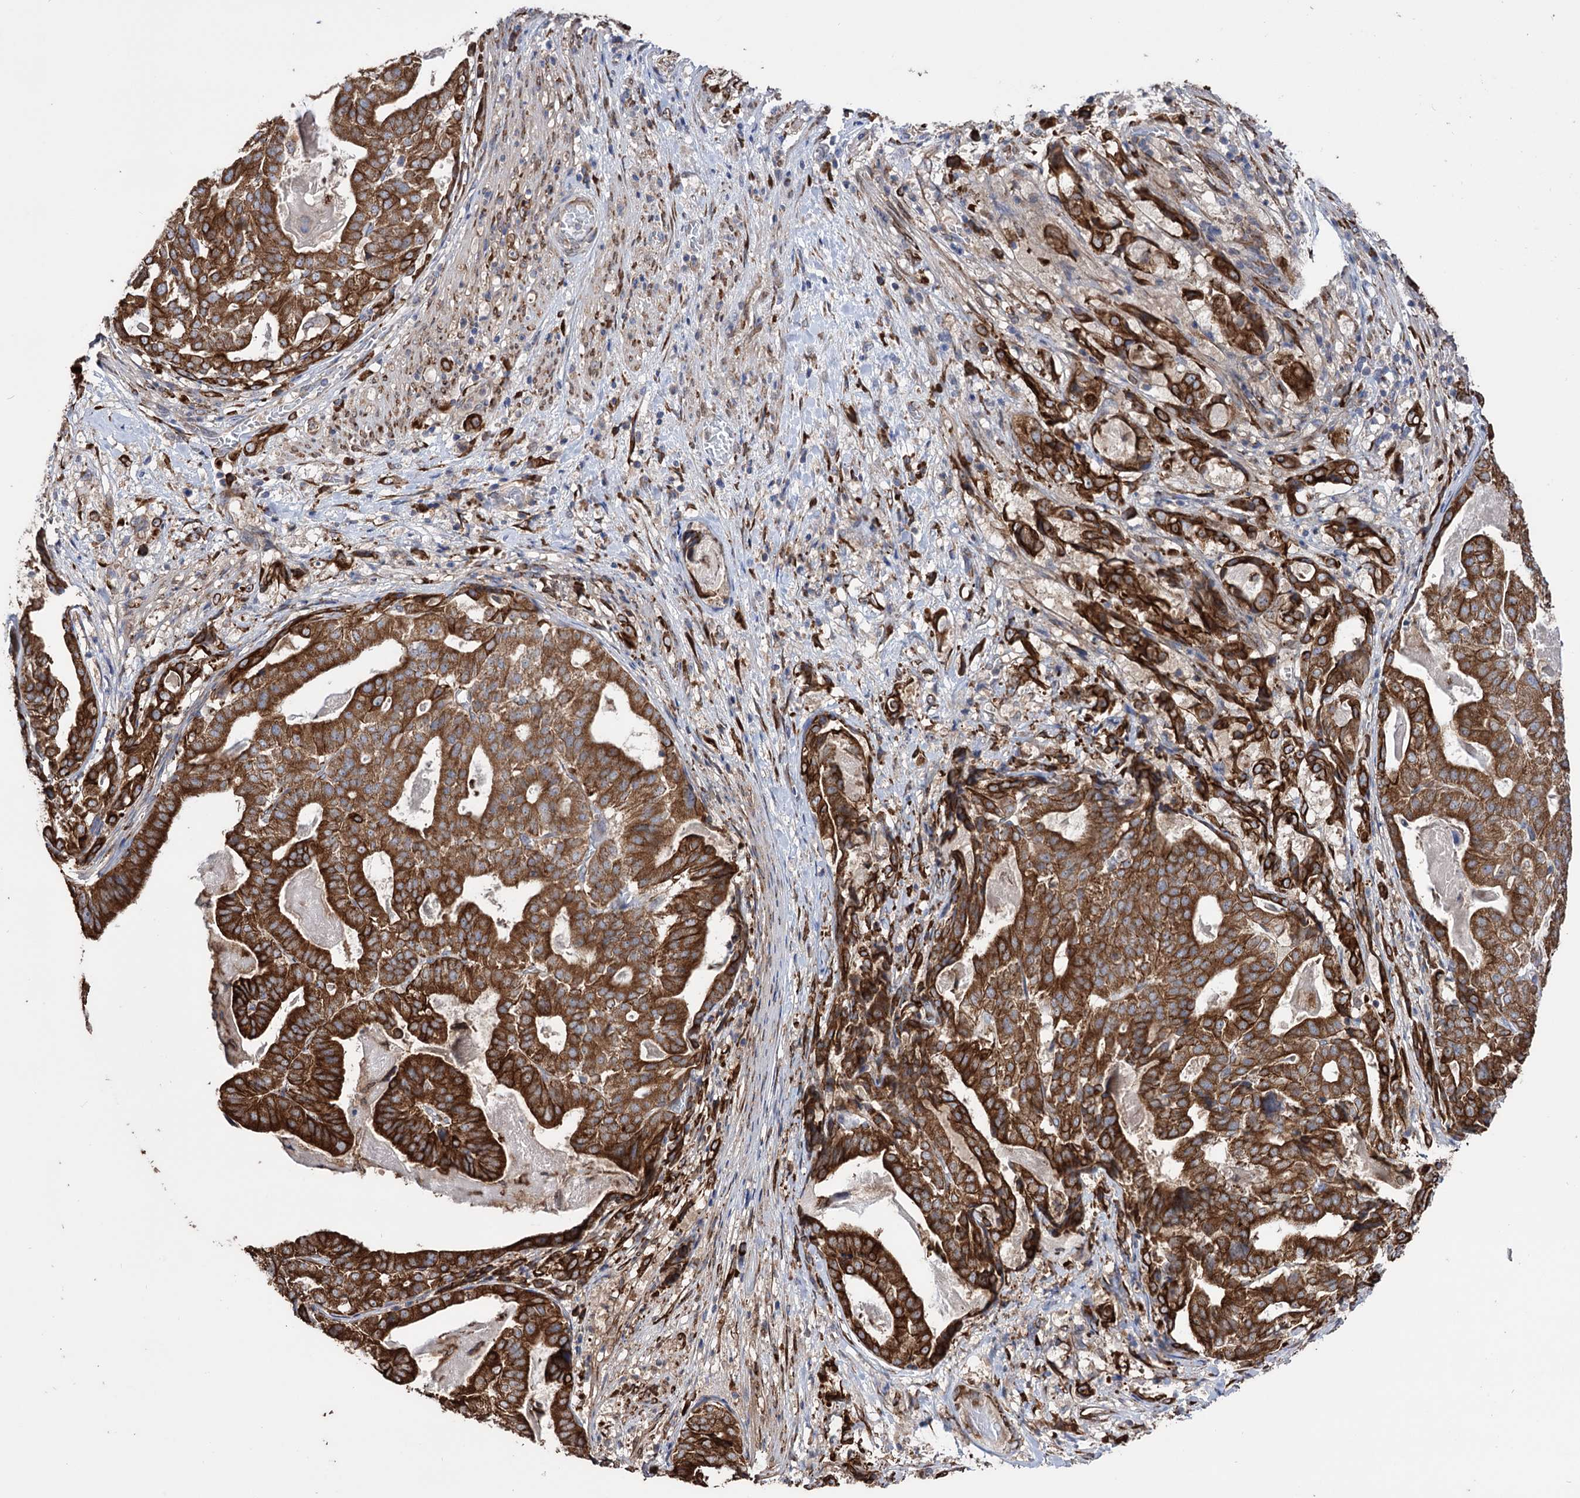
{"staining": {"intensity": "strong", "quantity": ">75%", "location": "cytoplasmic/membranous"}, "tissue": "stomach cancer", "cell_type": "Tumor cells", "image_type": "cancer", "snomed": [{"axis": "morphology", "description": "Adenocarcinoma, NOS"}, {"axis": "topography", "description": "Stomach"}], "caption": "Protein expression analysis of stomach cancer (adenocarcinoma) displays strong cytoplasmic/membranous positivity in approximately >75% of tumor cells. Nuclei are stained in blue.", "gene": "CDAN1", "patient": {"sex": "male", "age": 48}}